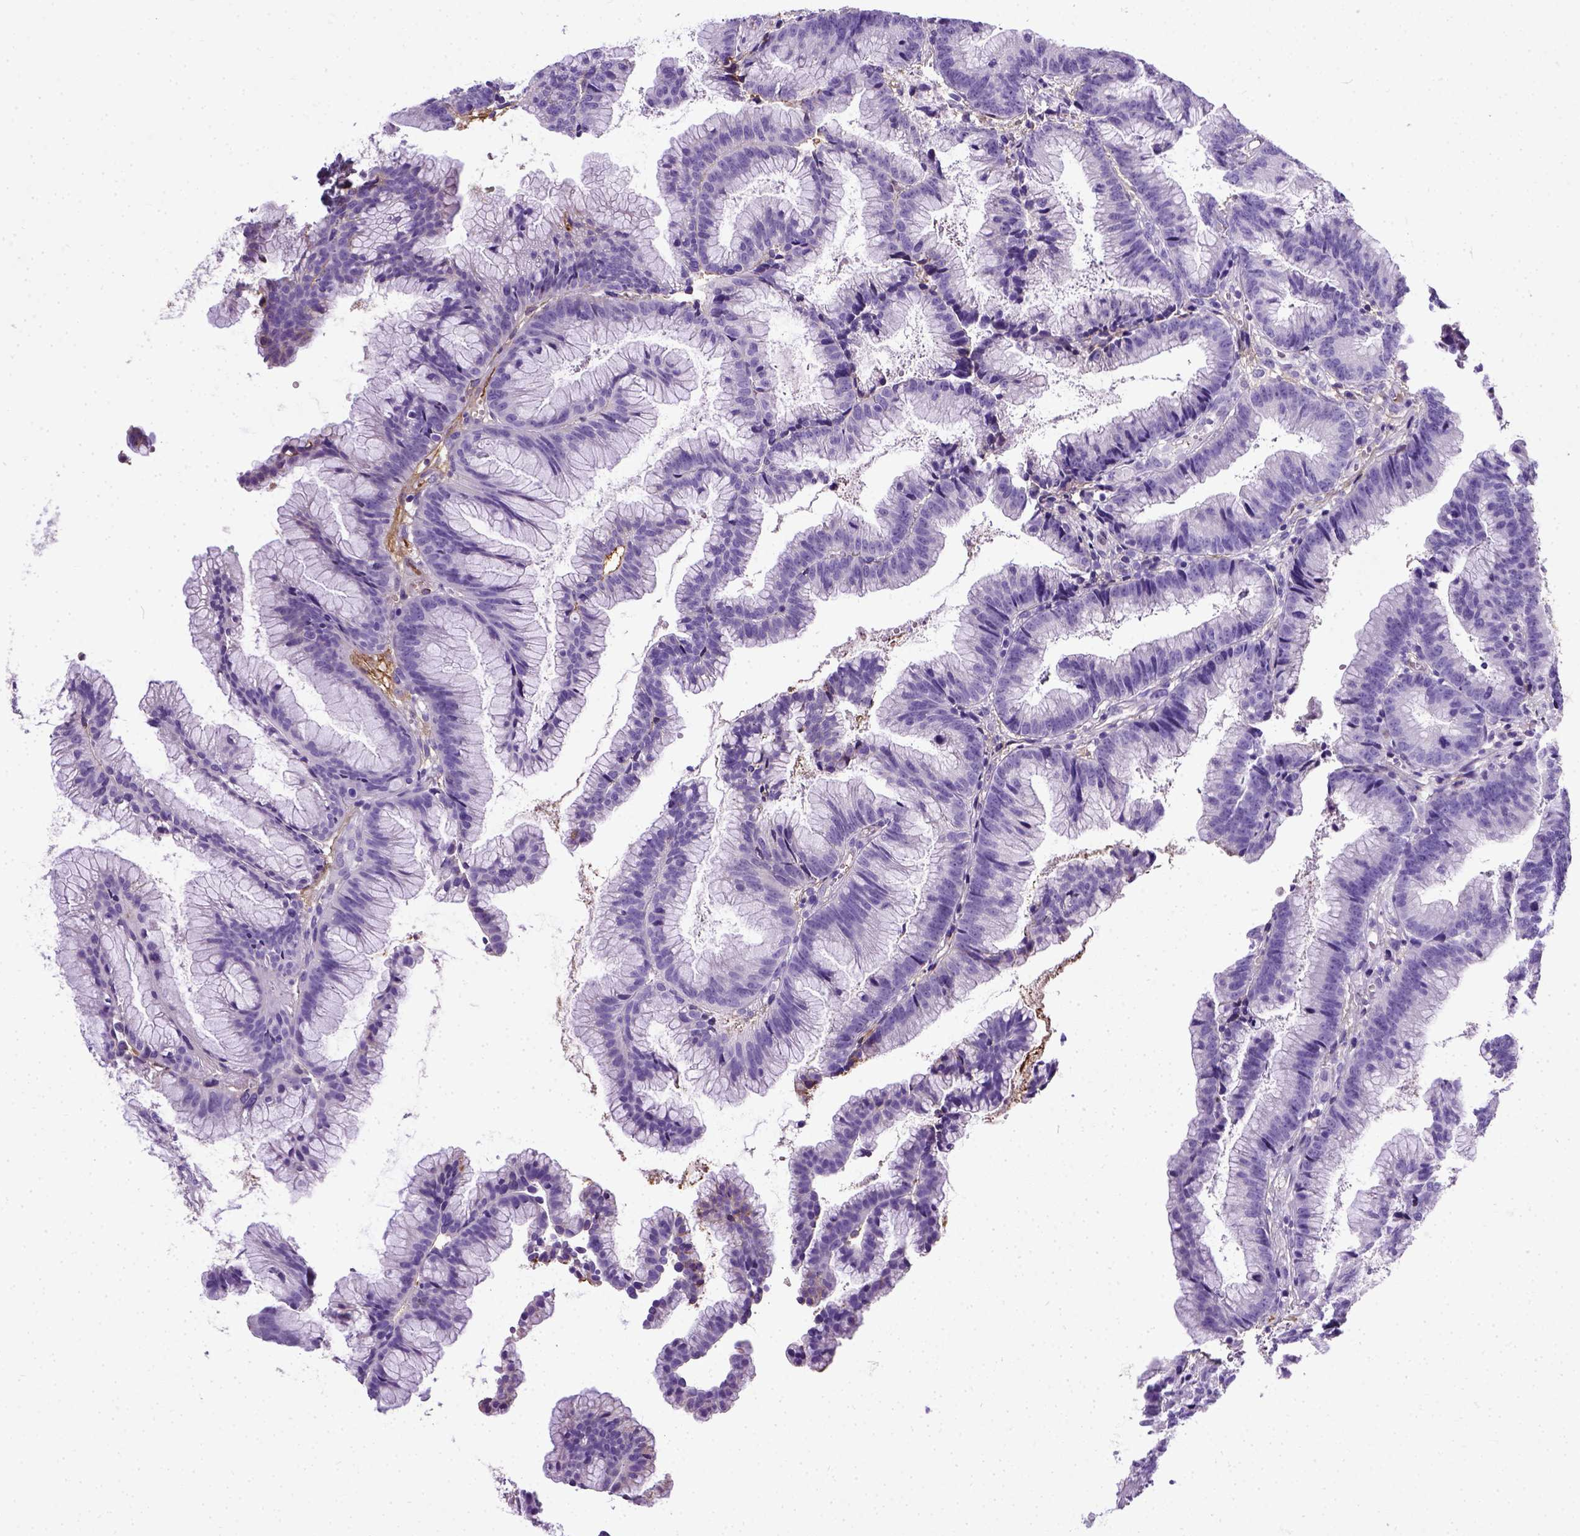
{"staining": {"intensity": "weak", "quantity": "<25%", "location": "cytoplasmic/membranous"}, "tissue": "colorectal cancer", "cell_type": "Tumor cells", "image_type": "cancer", "snomed": [{"axis": "morphology", "description": "Adenocarcinoma, NOS"}, {"axis": "topography", "description": "Colon"}], "caption": "Immunohistochemistry photomicrograph of neoplastic tissue: colorectal adenocarcinoma stained with DAB exhibits no significant protein expression in tumor cells. The staining is performed using DAB (3,3'-diaminobenzidine) brown chromogen with nuclei counter-stained in using hematoxylin.", "gene": "ADAMTS8", "patient": {"sex": "female", "age": 78}}